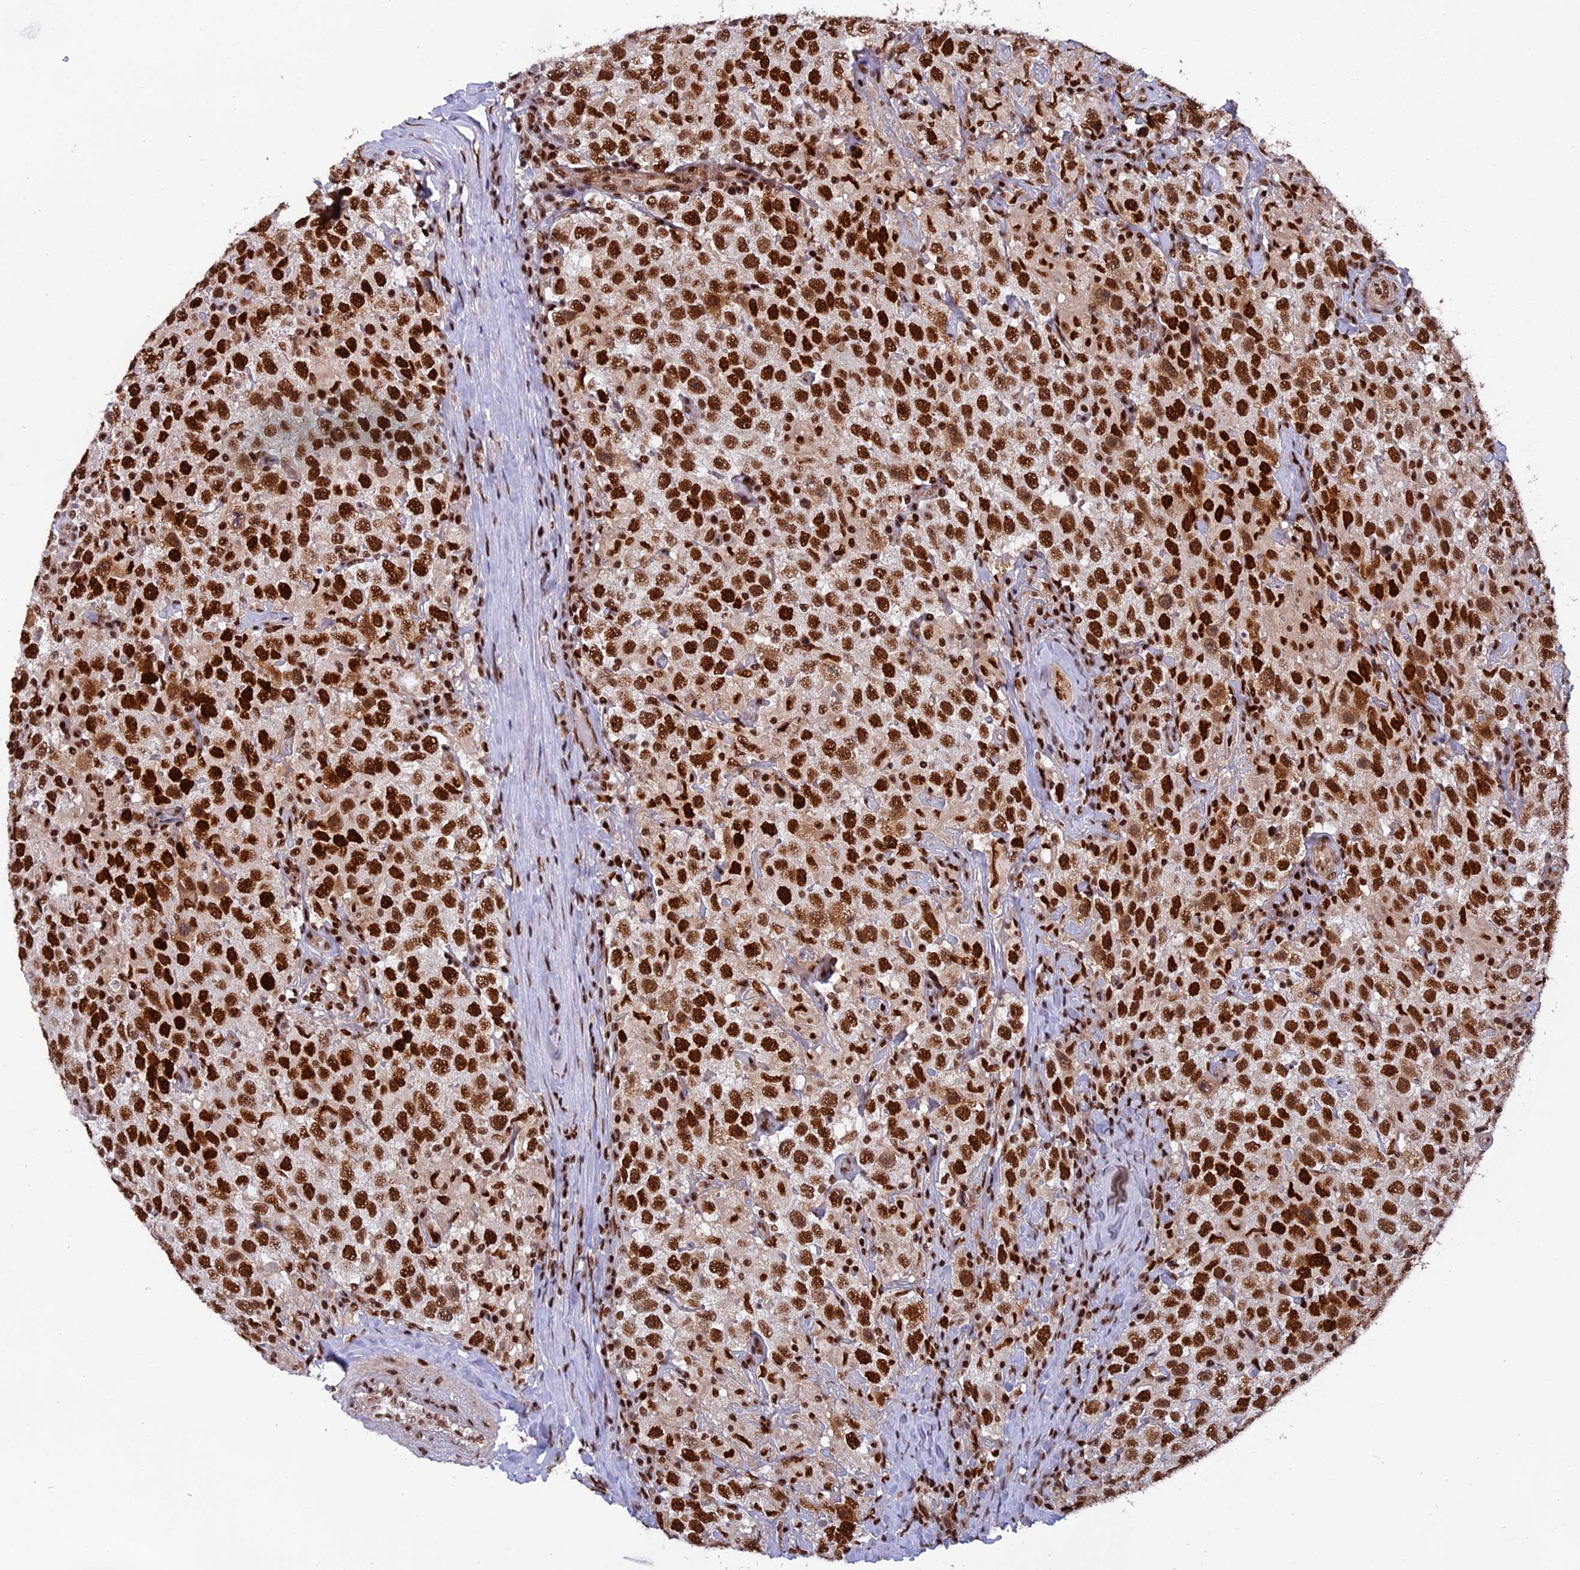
{"staining": {"intensity": "strong", "quantity": ">75%", "location": "nuclear"}, "tissue": "testis cancer", "cell_type": "Tumor cells", "image_type": "cancer", "snomed": [{"axis": "morphology", "description": "Seminoma, NOS"}, {"axis": "topography", "description": "Testis"}], "caption": "Immunohistochemistry (DAB) staining of testis cancer demonstrates strong nuclear protein staining in about >75% of tumor cells. (Brightfield microscopy of DAB IHC at high magnification).", "gene": "RAMAC", "patient": {"sex": "male", "age": 41}}